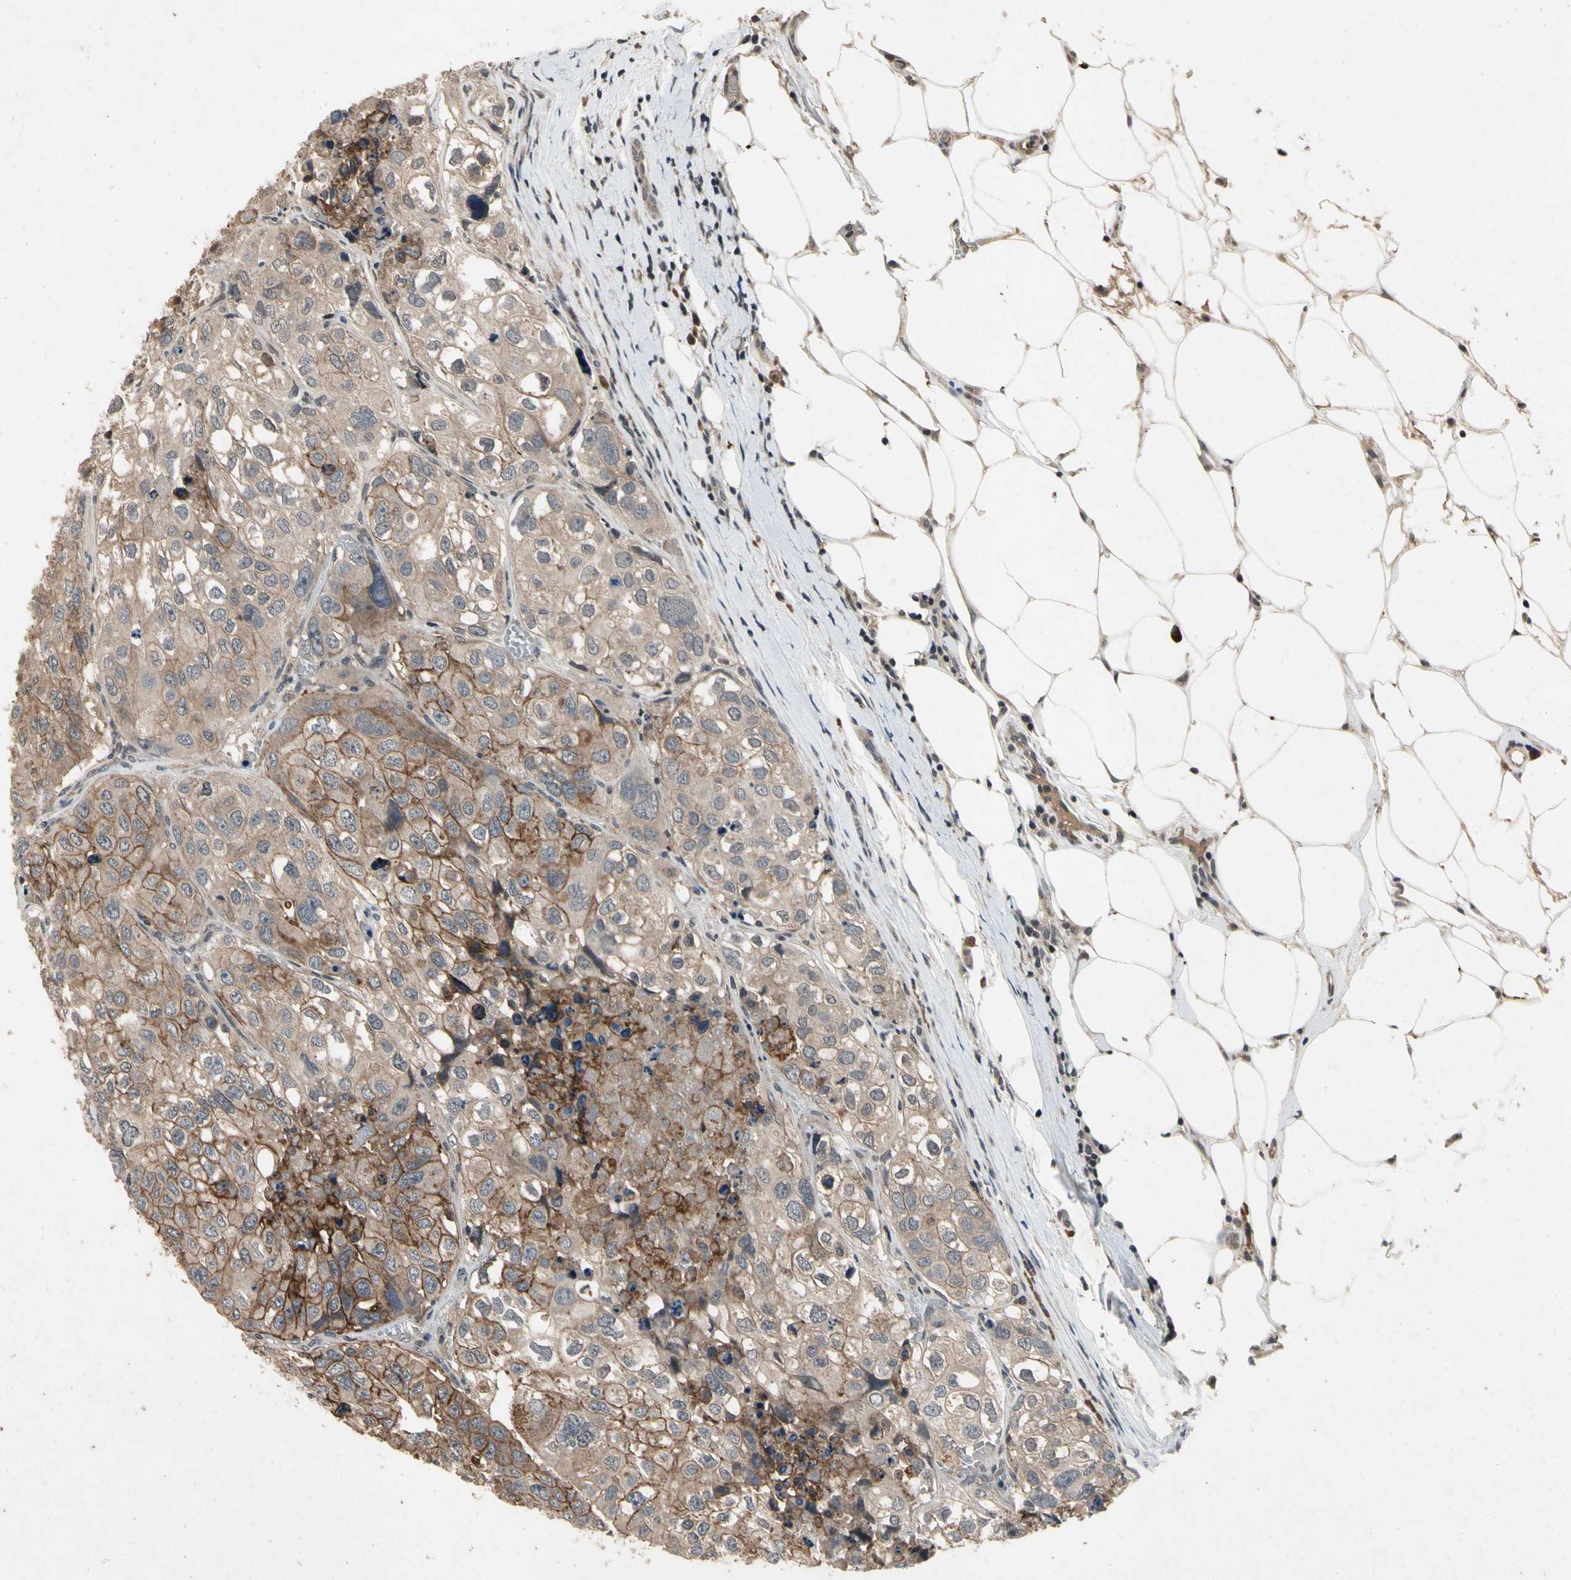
{"staining": {"intensity": "moderate", "quantity": ">75%", "location": "cytoplasmic/membranous"}, "tissue": "urothelial cancer", "cell_type": "Tumor cells", "image_type": "cancer", "snomed": [{"axis": "morphology", "description": "Urothelial carcinoma, High grade"}, {"axis": "topography", "description": "Lymph node"}, {"axis": "topography", "description": "Urinary bladder"}], "caption": "A histopathology image of urothelial carcinoma (high-grade) stained for a protein shows moderate cytoplasmic/membranous brown staining in tumor cells. (DAB = brown stain, brightfield microscopy at high magnification).", "gene": "DPY19L3", "patient": {"sex": "male", "age": 51}}